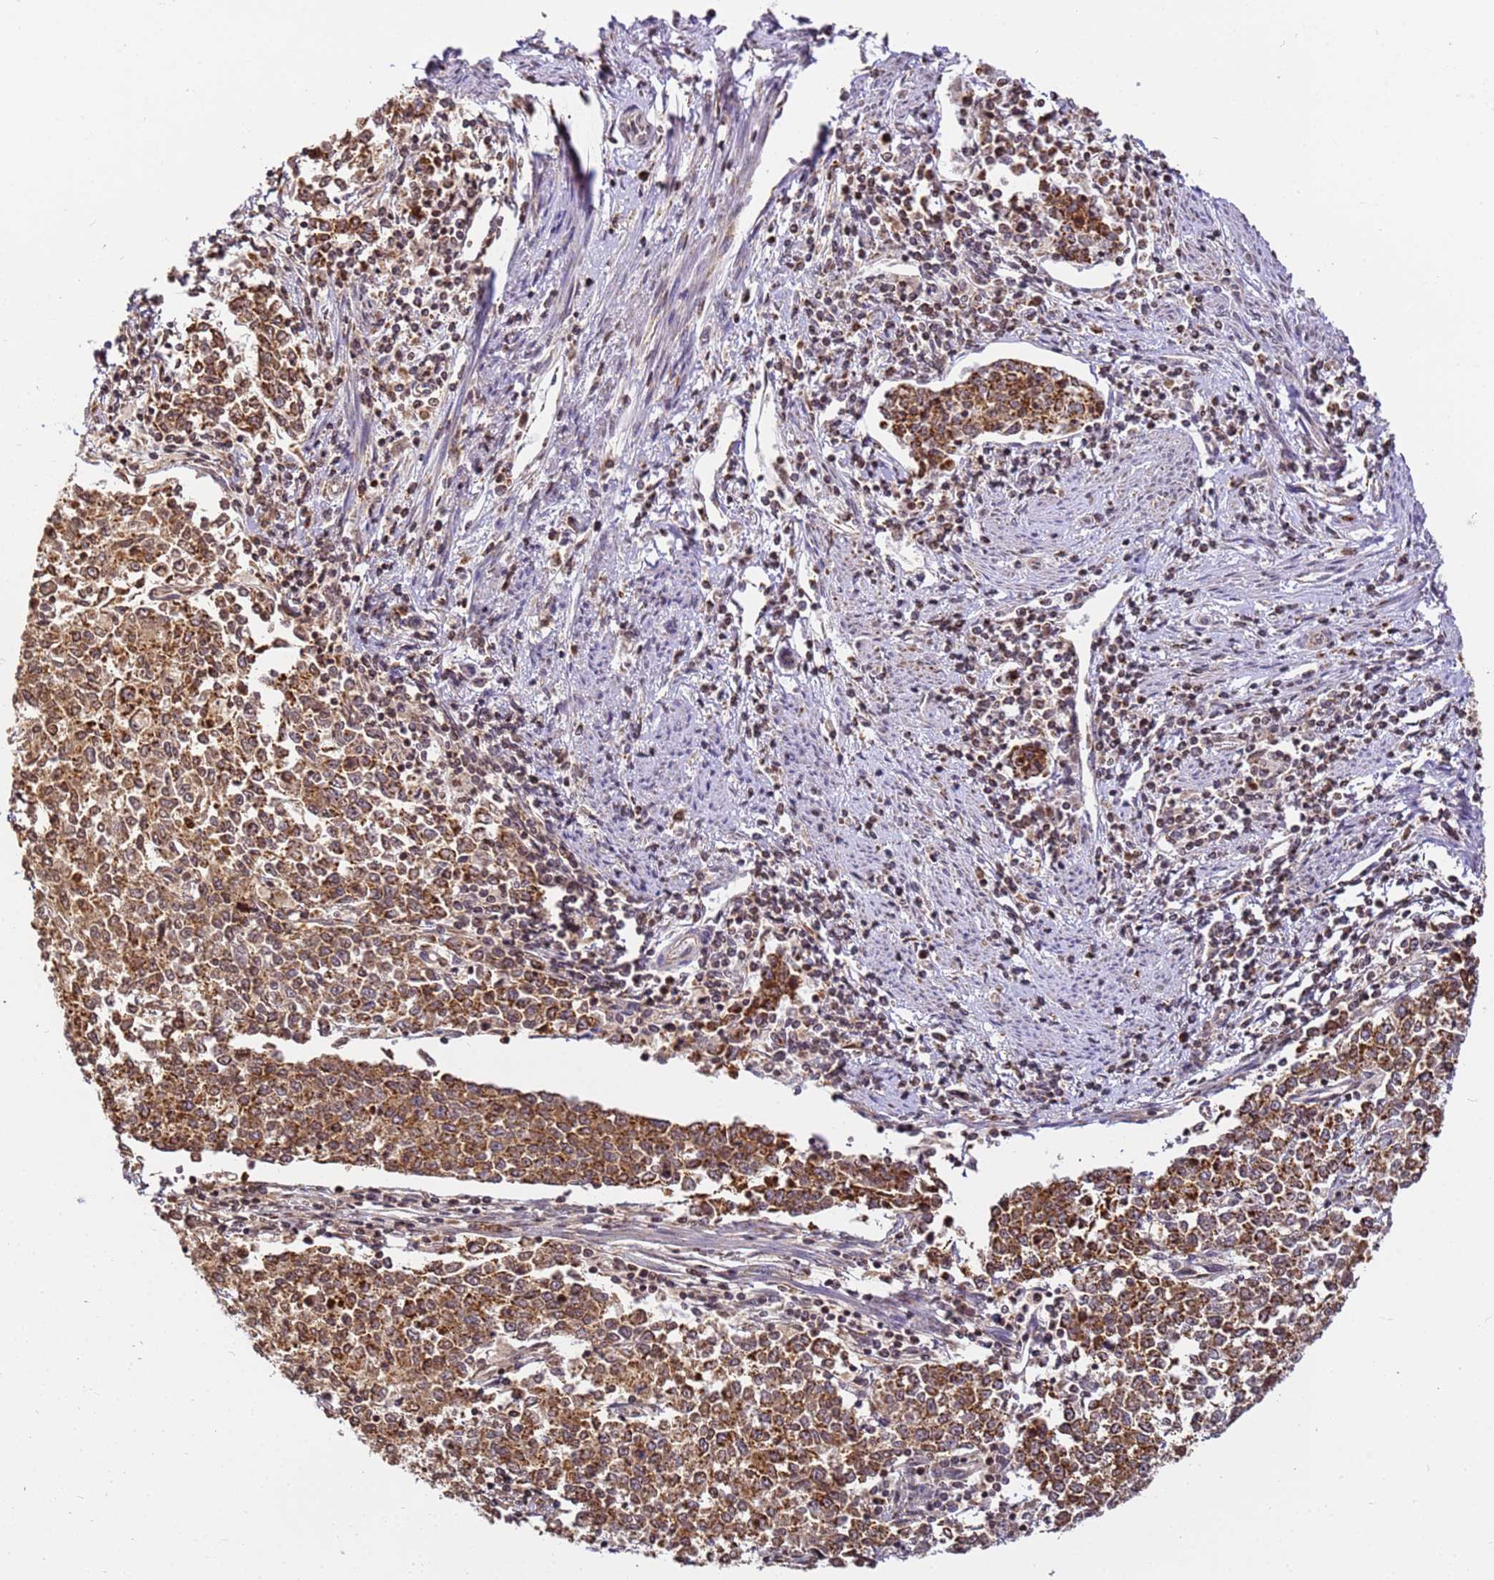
{"staining": {"intensity": "strong", "quantity": ">75%", "location": "cytoplasmic/membranous"}, "tissue": "endometrial cancer", "cell_type": "Tumor cells", "image_type": "cancer", "snomed": [{"axis": "morphology", "description": "Adenocarcinoma, NOS"}, {"axis": "topography", "description": "Endometrium"}], "caption": "Adenocarcinoma (endometrial) was stained to show a protein in brown. There is high levels of strong cytoplasmic/membranous expression in approximately >75% of tumor cells. The staining was performed using DAB, with brown indicating positive protein expression. Nuclei are stained blue with hematoxylin.", "gene": "HSPE1", "patient": {"sex": "female", "age": 50}}